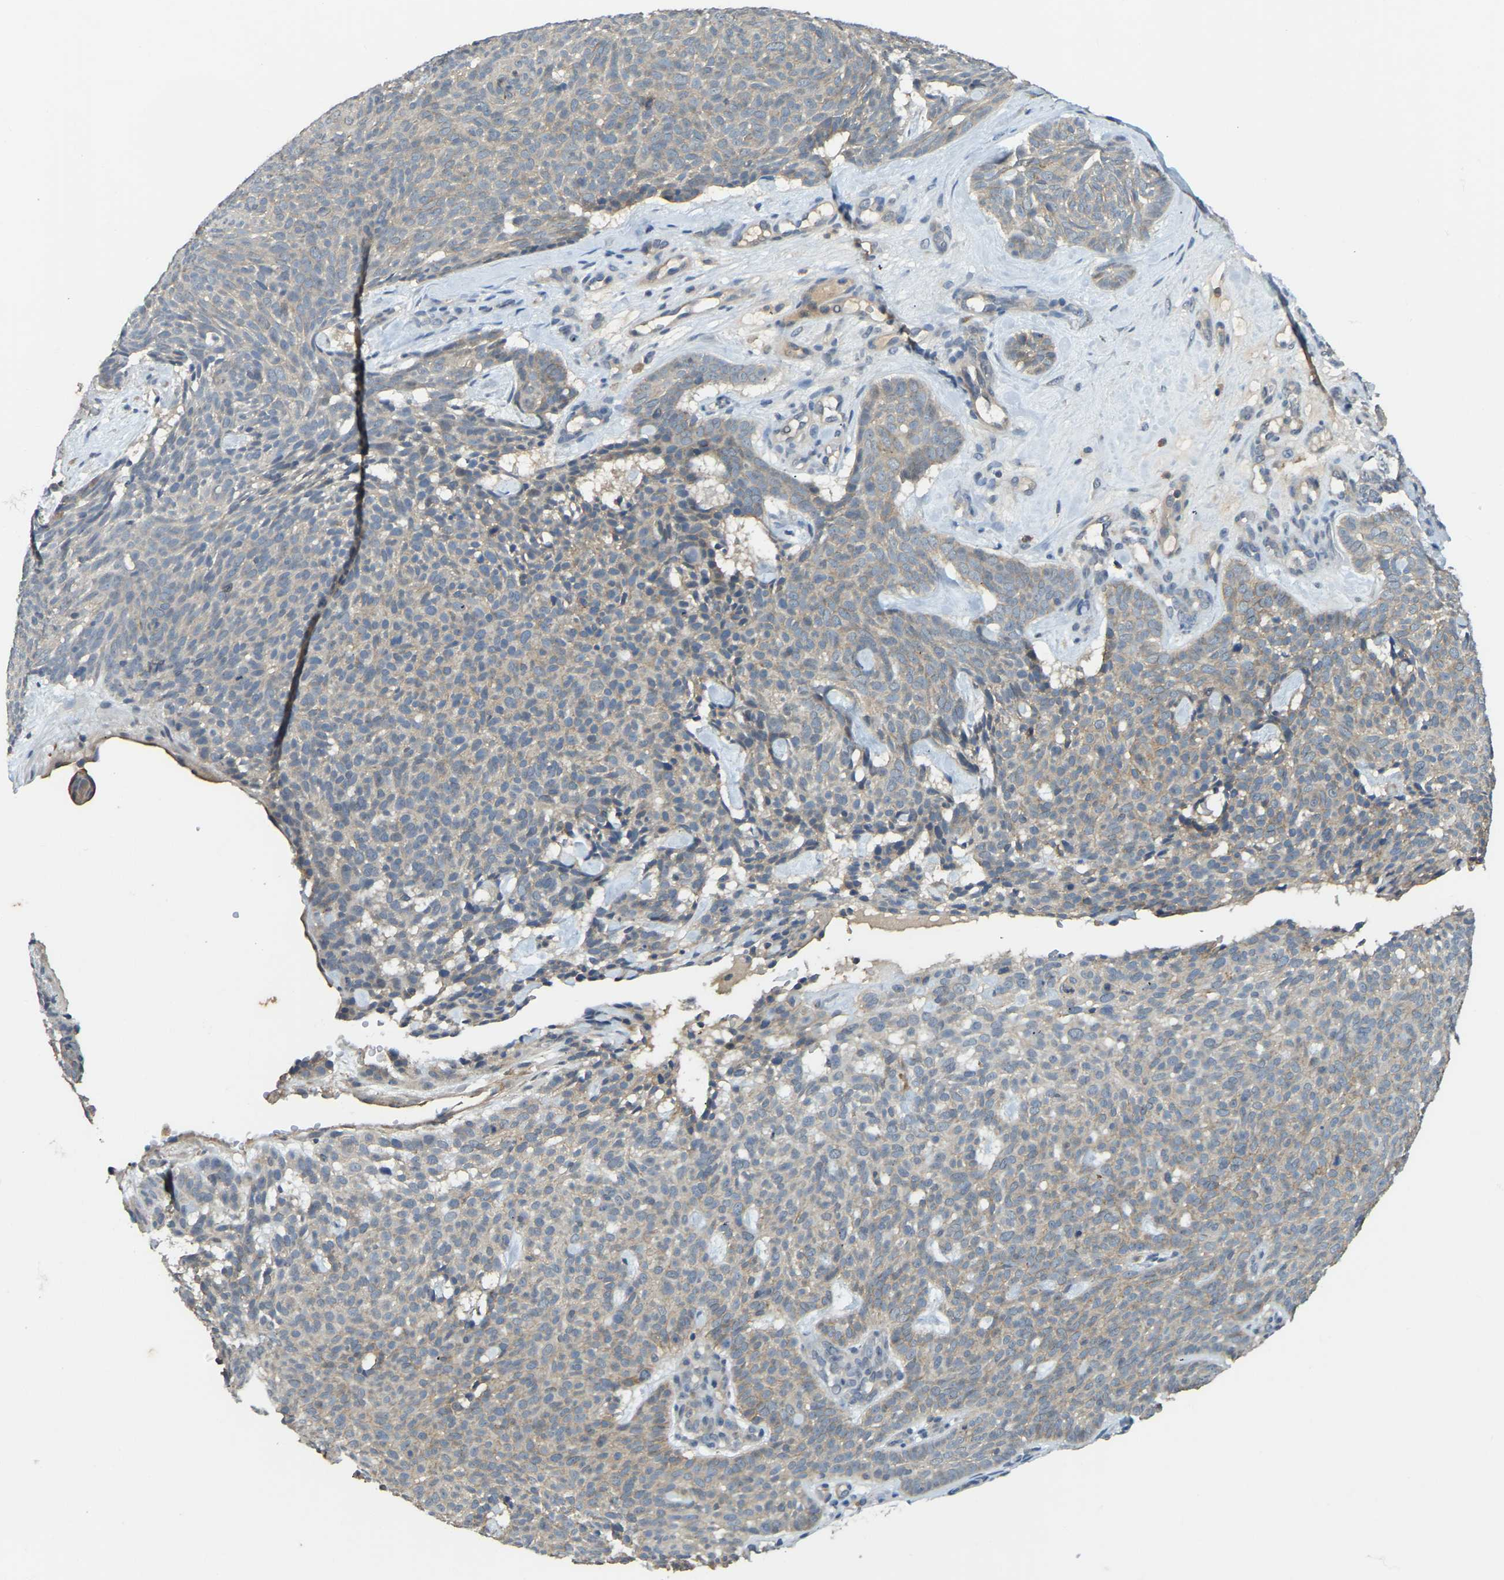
{"staining": {"intensity": "weak", "quantity": "<25%", "location": "cytoplasmic/membranous"}, "tissue": "skin cancer", "cell_type": "Tumor cells", "image_type": "cancer", "snomed": [{"axis": "morphology", "description": "Basal cell carcinoma"}, {"axis": "topography", "description": "Skin"}], "caption": "Protein analysis of skin cancer (basal cell carcinoma) exhibits no significant positivity in tumor cells.", "gene": "AHNAK", "patient": {"sex": "male", "age": 61}}